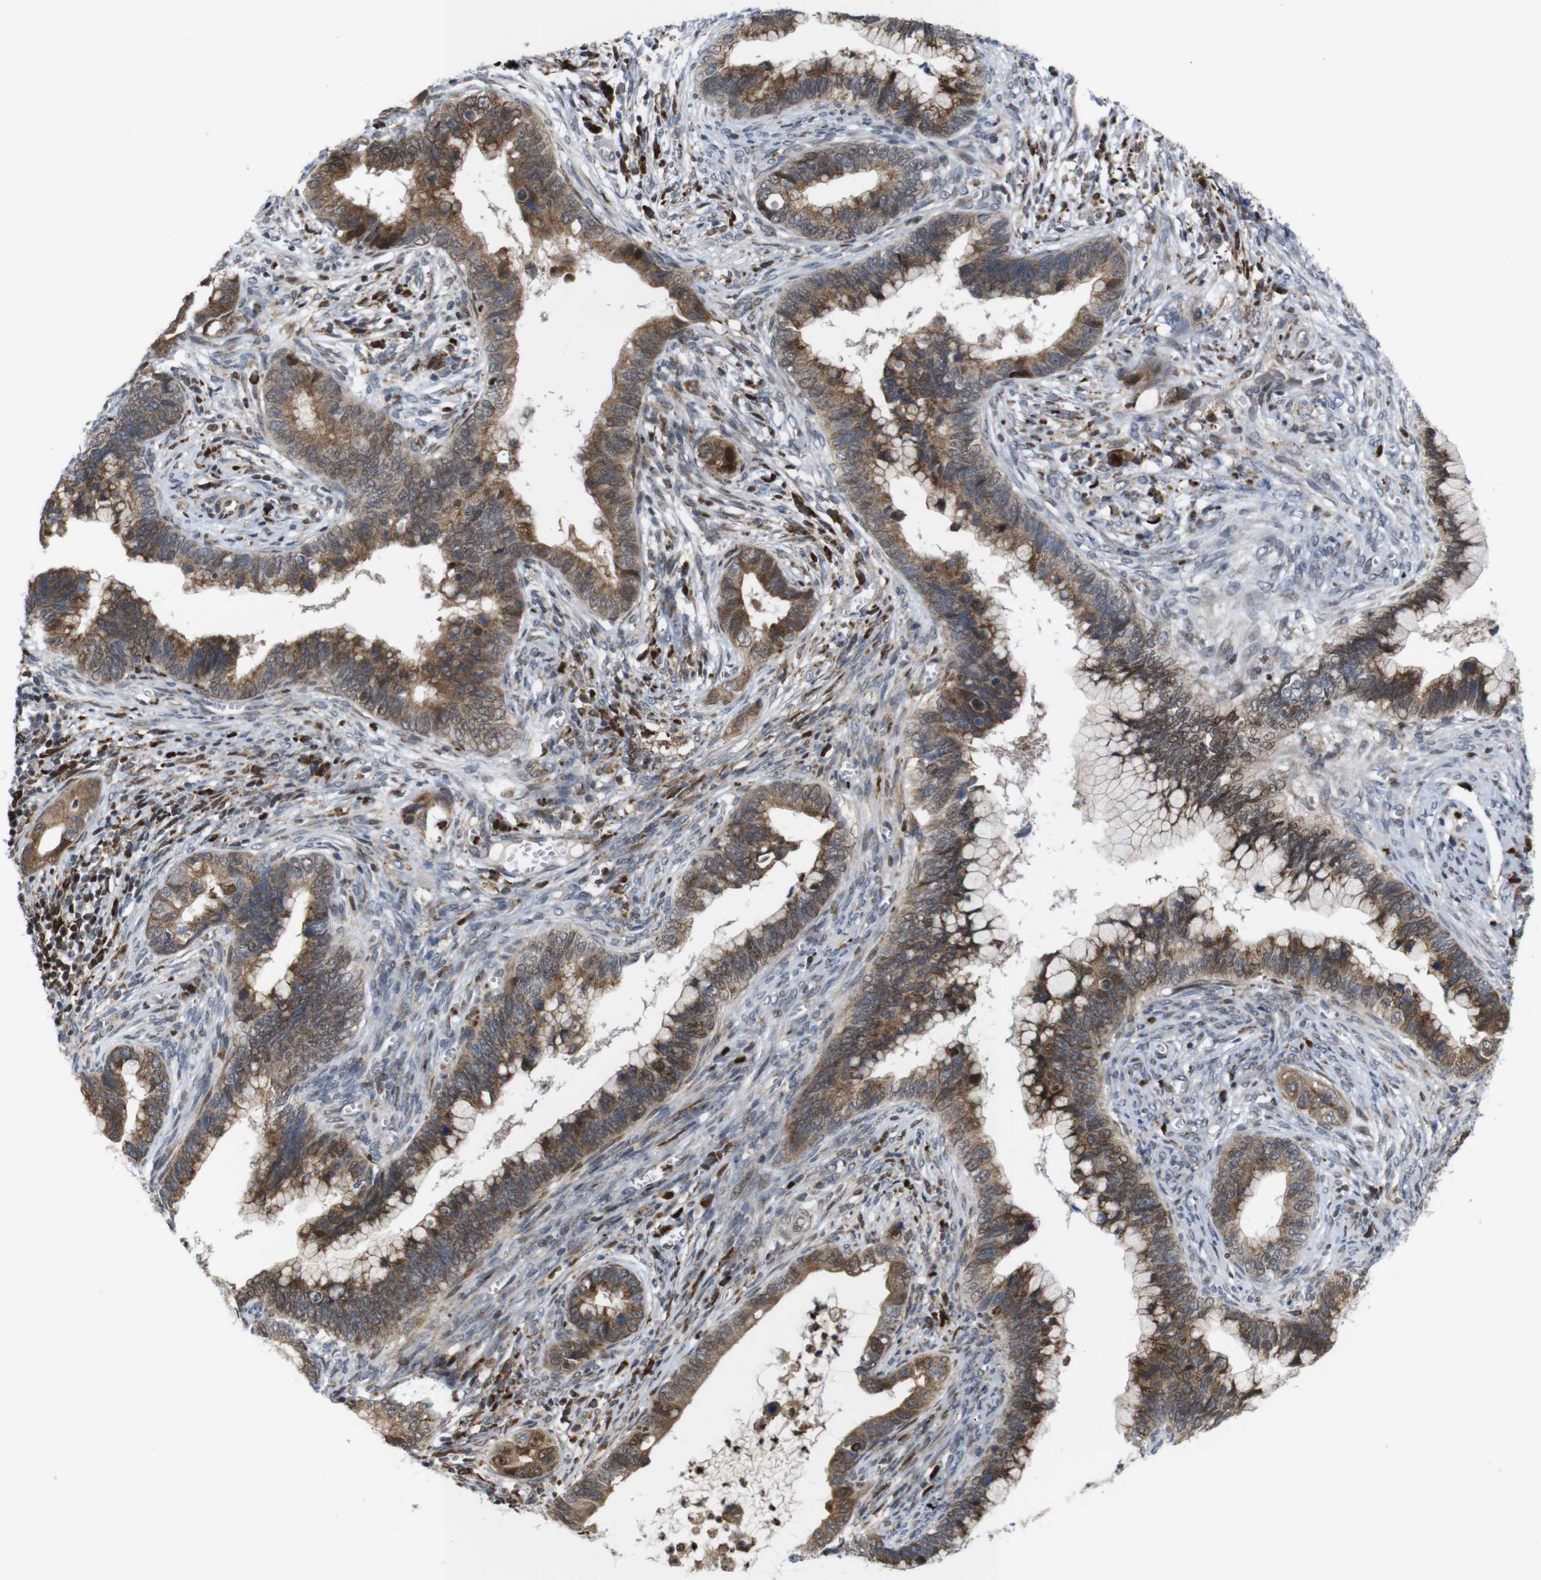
{"staining": {"intensity": "moderate", "quantity": ">75%", "location": "cytoplasmic/membranous"}, "tissue": "cervical cancer", "cell_type": "Tumor cells", "image_type": "cancer", "snomed": [{"axis": "morphology", "description": "Adenocarcinoma, NOS"}, {"axis": "topography", "description": "Cervix"}], "caption": "There is medium levels of moderate cytoplasmic/membranous expression in tumor cells of cervical adenocarcinoma, as demonstrated by immunohistochemical staining (brown color).", "gene": "PTPN1", "patient": {"sex": "female", "age": 44}}